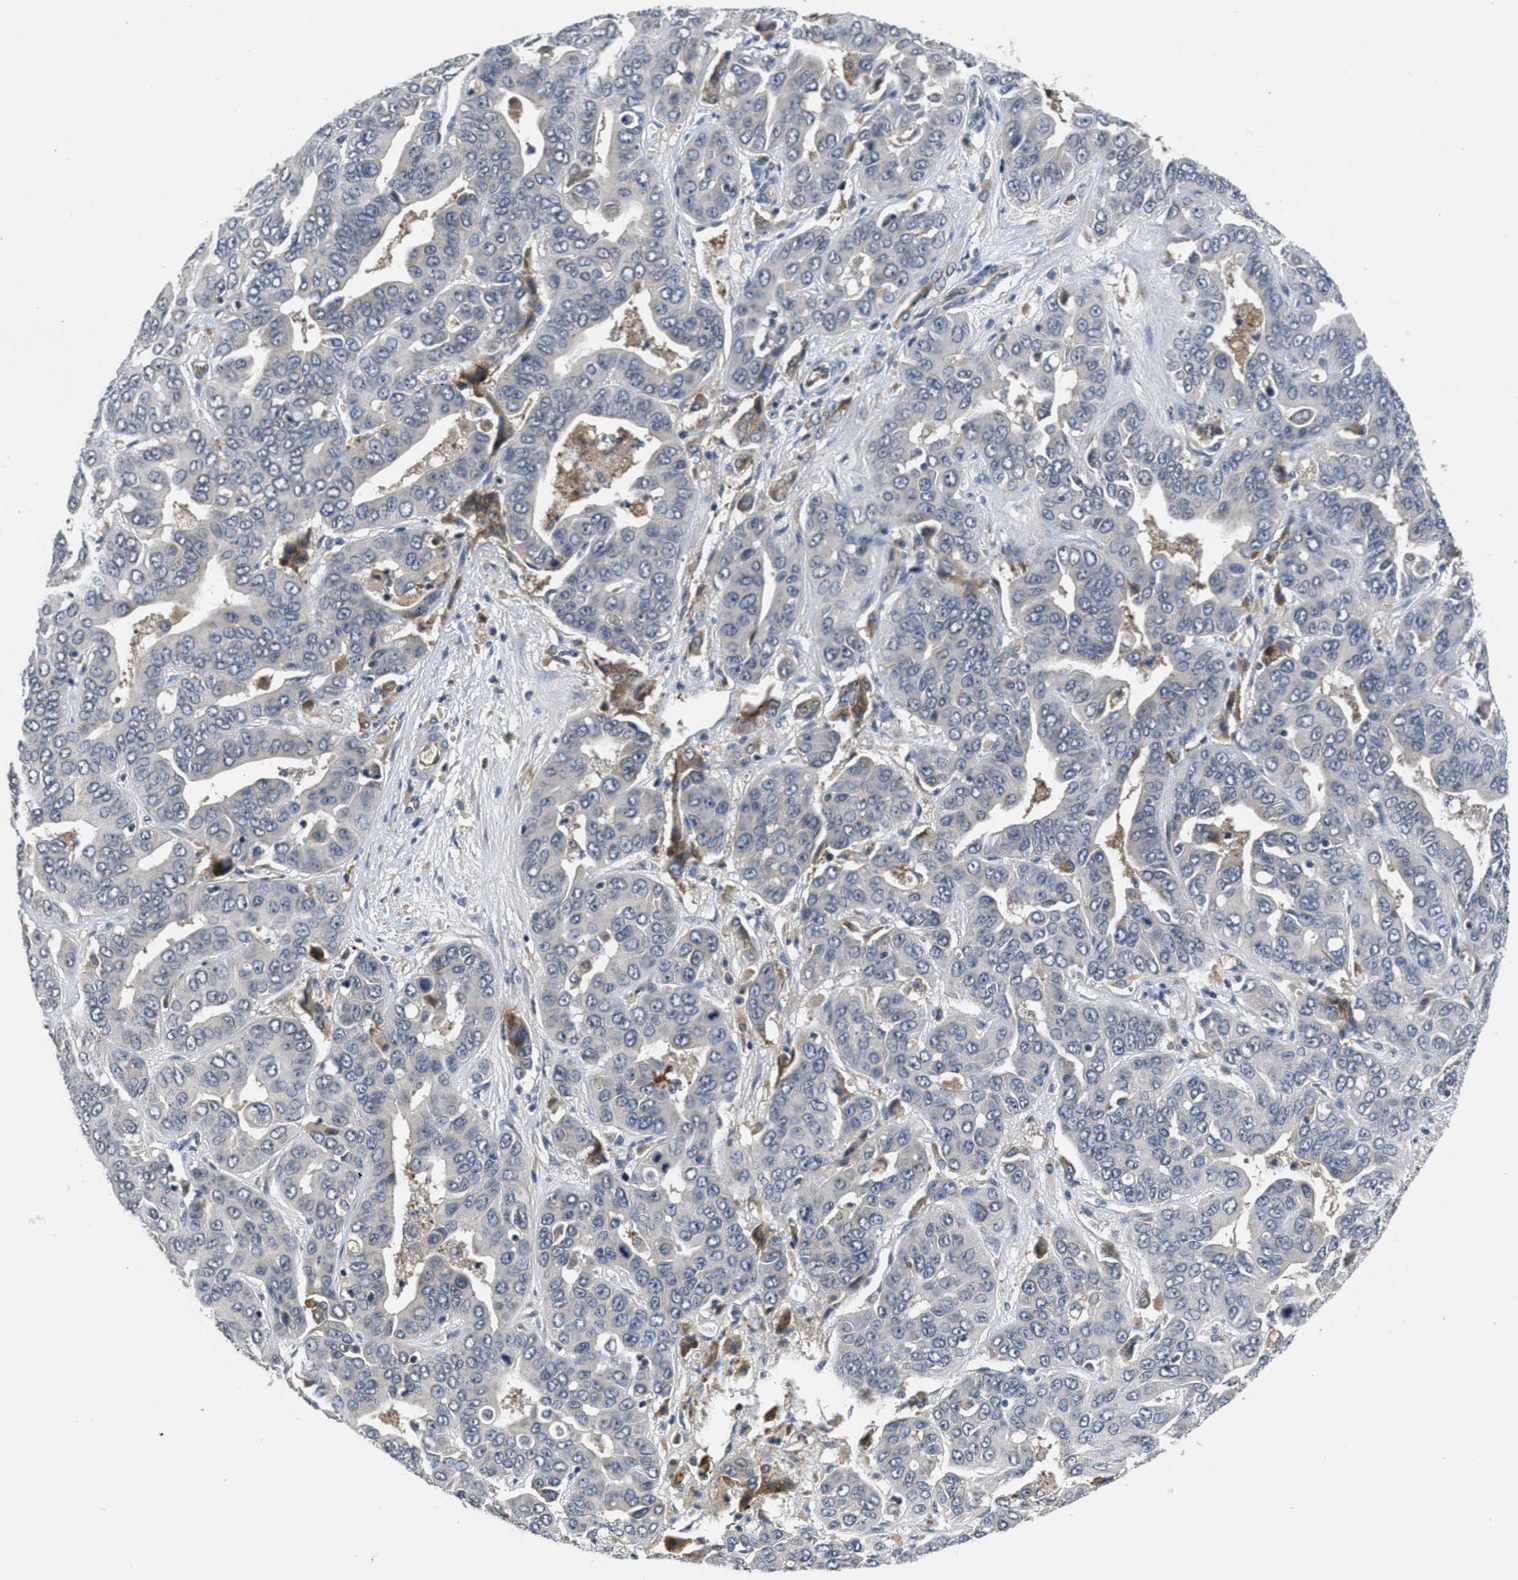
{"staining": {"intensity": "negative", "quantity": "none", "location": "none"}, "tissue": "liver cancer", "cell_type": "Tumor cells", "image_type": "cancer", "snomed": [{"axis": "morphology", "description": "Cholangiocarcinoma"}, {"axis": "topography", "description": "Liver"}], "caption": "Immunohistochemical staining of human liver cancer (cholangiocarcinoma) displays no significant expression in tumor cells. The staining is performed using DAB (3,3'-diaminobenzidine) brown chromogen with nuclei counter-stained in using hematoxylin.", "gene": "ANGPT1", "patient": {"sex": "female", "age": 52}}